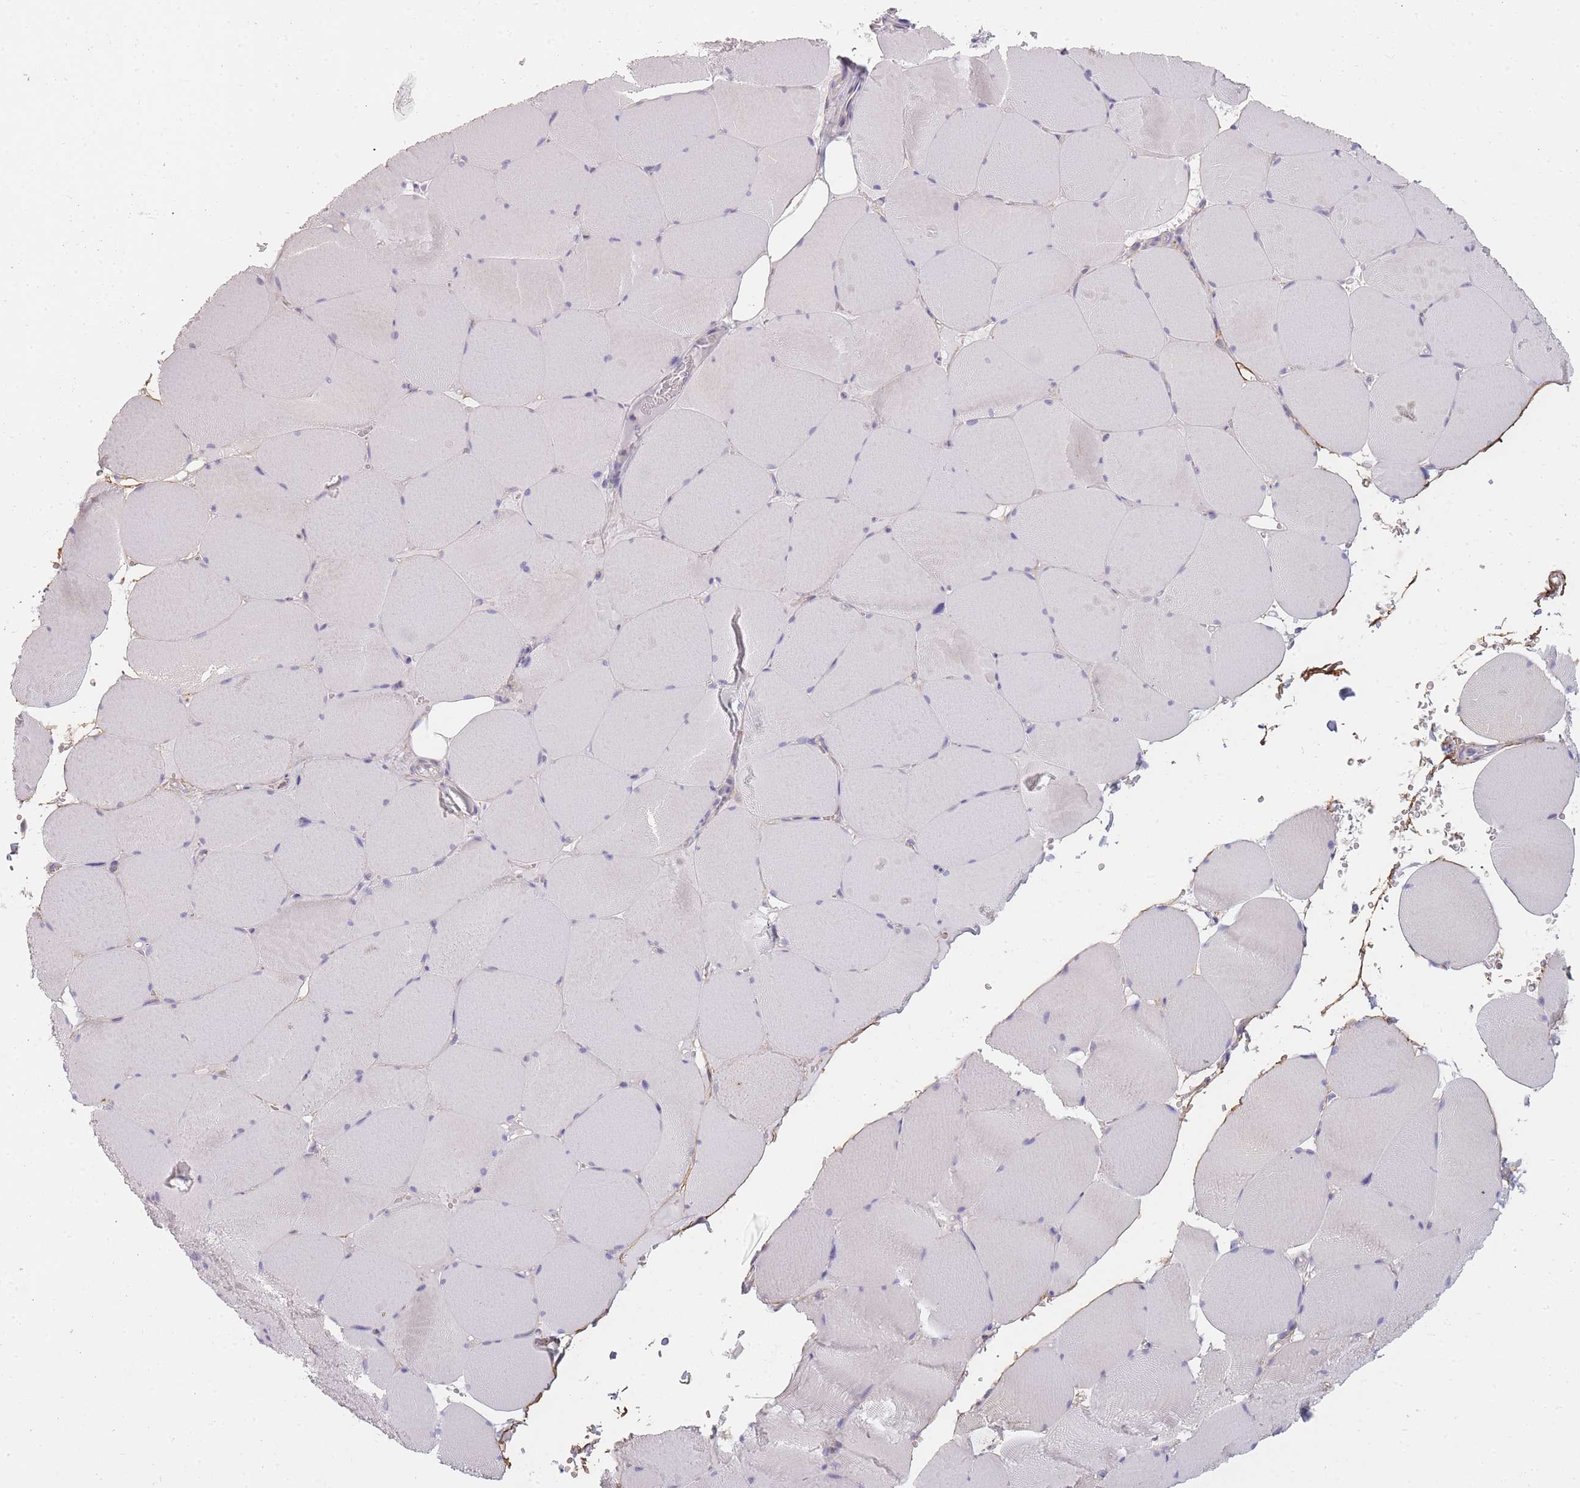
{"staining": {"intensity": "negative", "quantity": "none", "location": "none"}, "tissue": "skeletal muscle", "cell_type": "Myocytes", "image_type": "normal", "snomed": [{"axis": "morphology", "description": "Normal tissue, NOS"}, {"axis": "topography", "description": "Skeletal muscle"}, {"axis": "topography", "description": "Head-Neck"}], "caption": "DAB immunohistochemical staining of unremarkable skeletal muscle displays no significant positivity in myocytes. (Brightfield microscopy of DAB immunohistochemistry (IHC) at high magnification).", "gene": "AP3M1", "patient": {"sex": "male", "age": 66}}